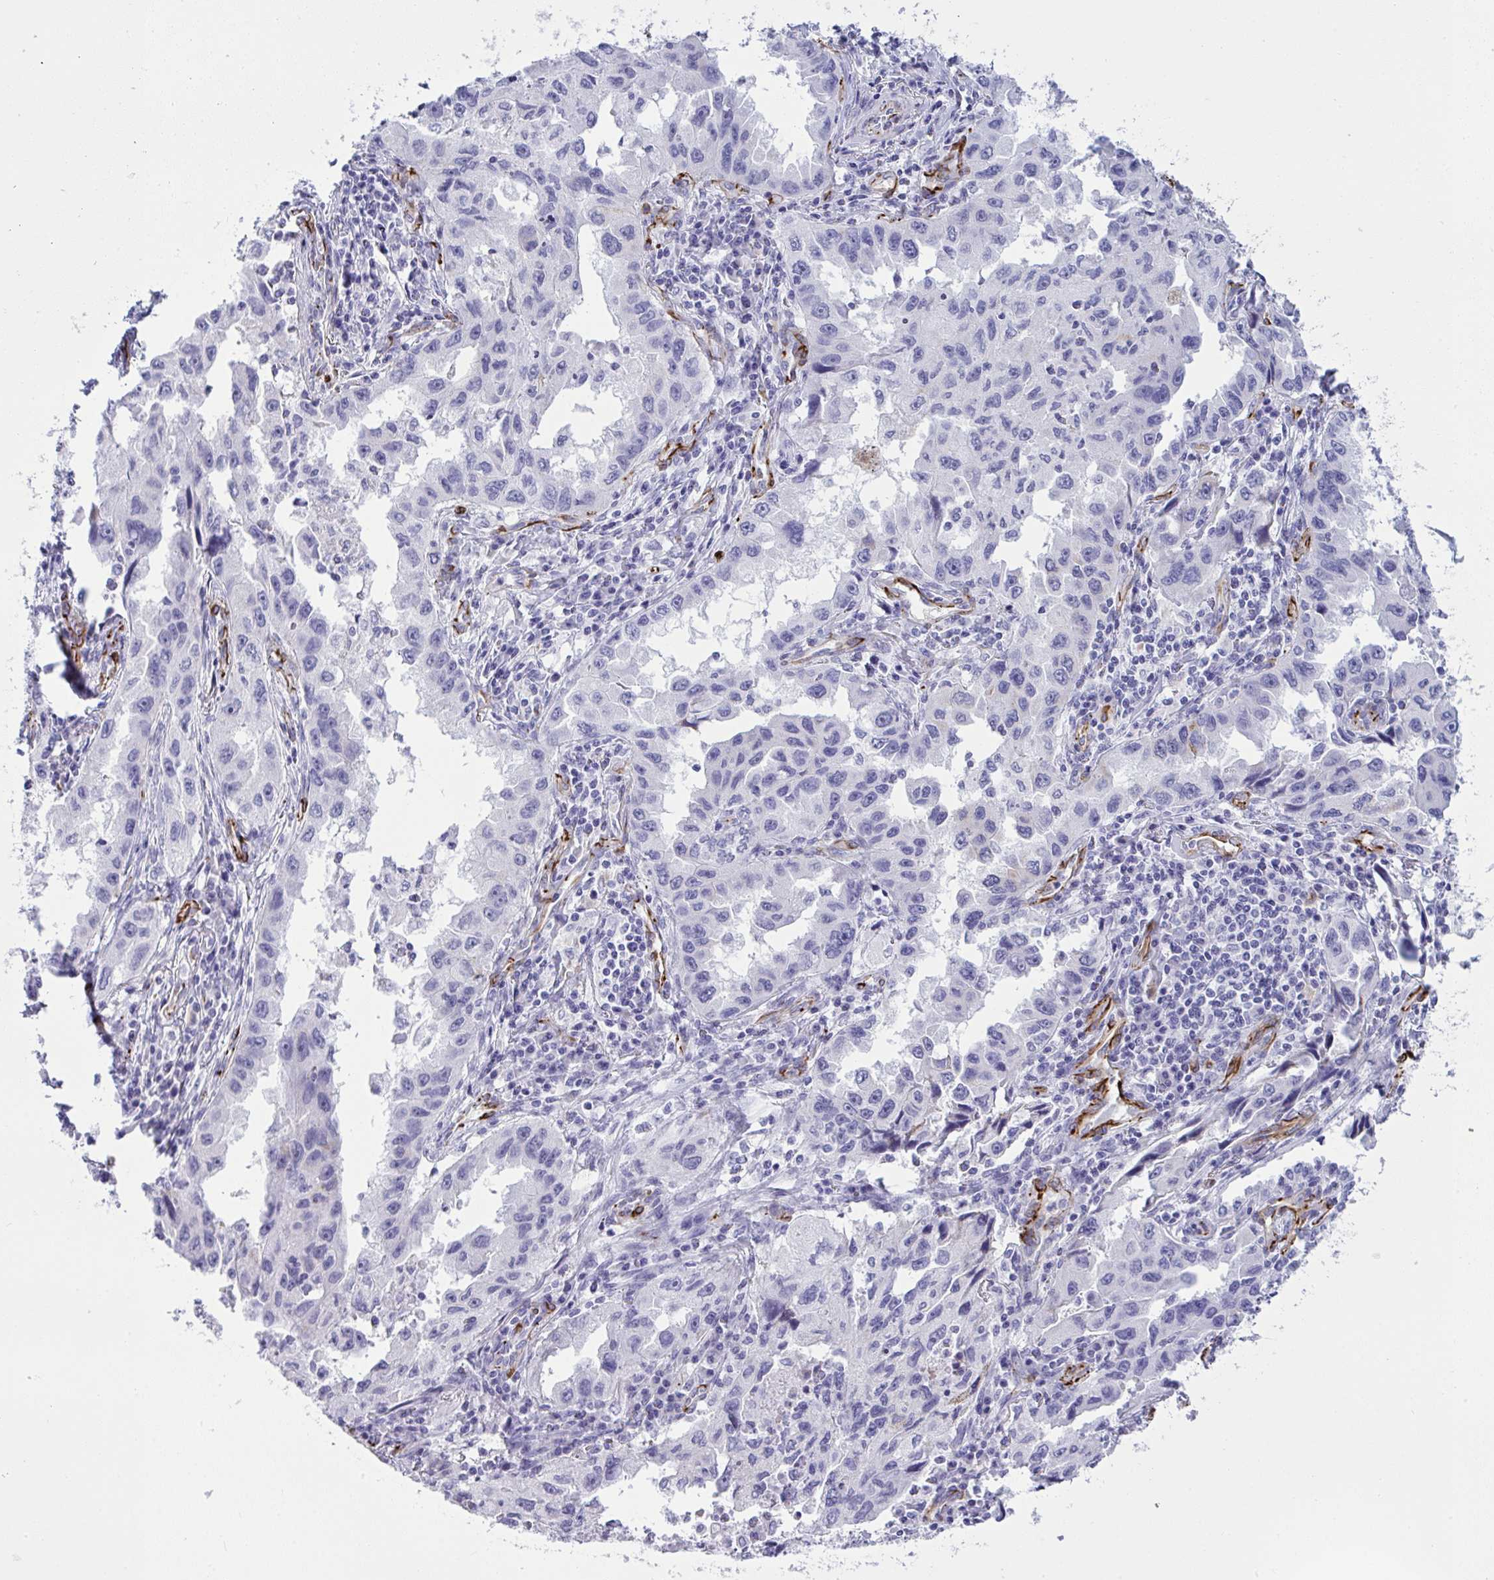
{"staining": {"intensity": "negative", "quantity": "none", "location": "none"}, "tissue": "lung cancer", "cell_type": "Tumor cells", "image_type": "cancer", "snomed": [{"axis": "morphology", "description": "Adenocarcinoma, NOS"}, {"axis": "topography", "description": "Lung"}], "caption": "Lung adenocarcinoma was stained to show a protein in brown. There is no significant positivity in tumor cells.", "gene": "SLC35B1", "patient": {"sex": "female", "age": 73}}